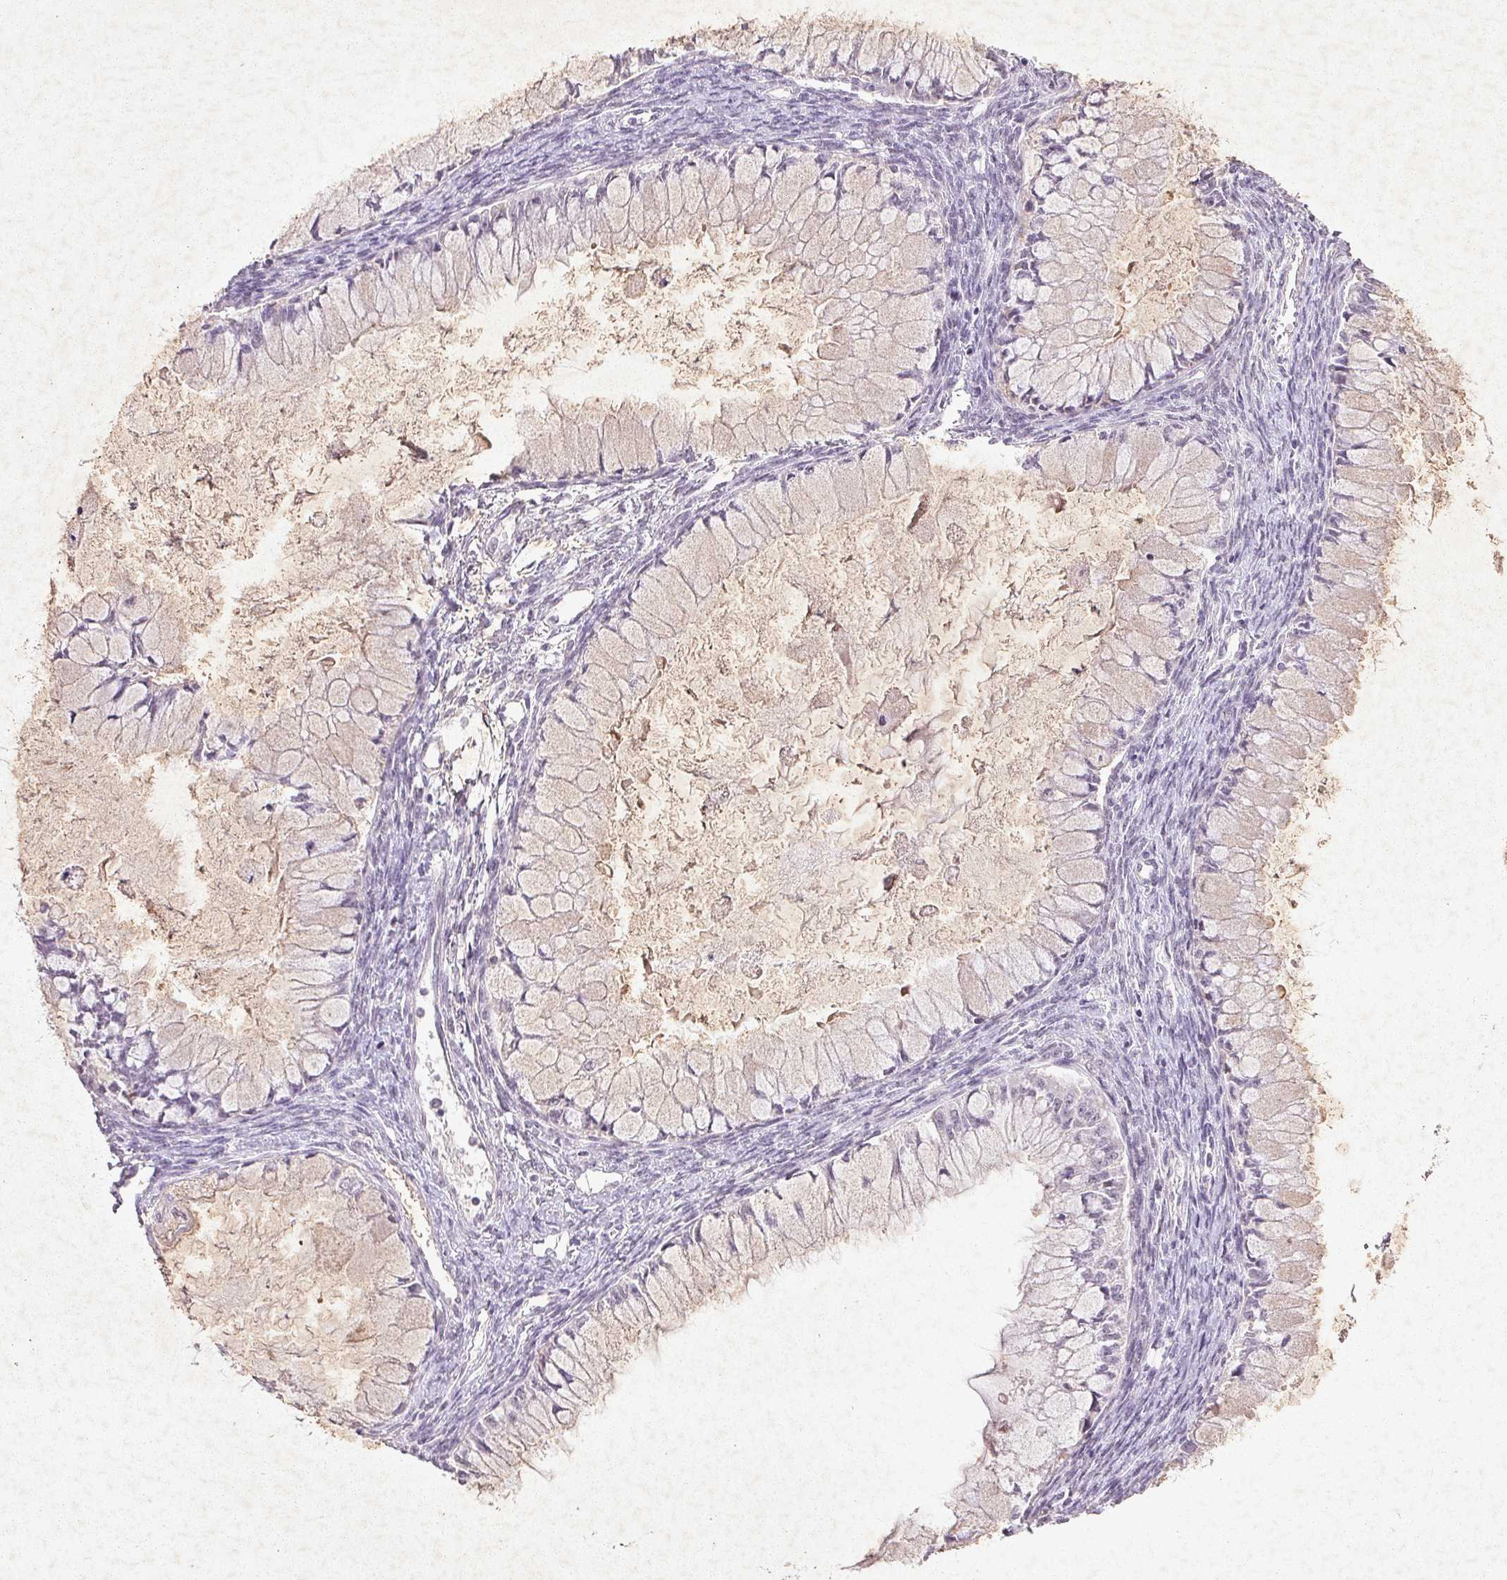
{"staining": {"intensity": "negative", "quantity": "none", "location": "none"}, "tissue": "ovarian cancer", "cell_type": "Tumor cells", "image_type": "cancer", "snomed": [{"axis": "morphology", "description": "Cystadenocarcinoma, mucinous, NOS"}, {"axis": "topography", "description": "Ovary"}], "caption": "Immunohistochemical staining of human ovarian mucinous cystadenocarcinoma shows no significant positivity in tumor cells.", "gene": "FAM168B", "patient": {"sex": "female", "age": 34}}